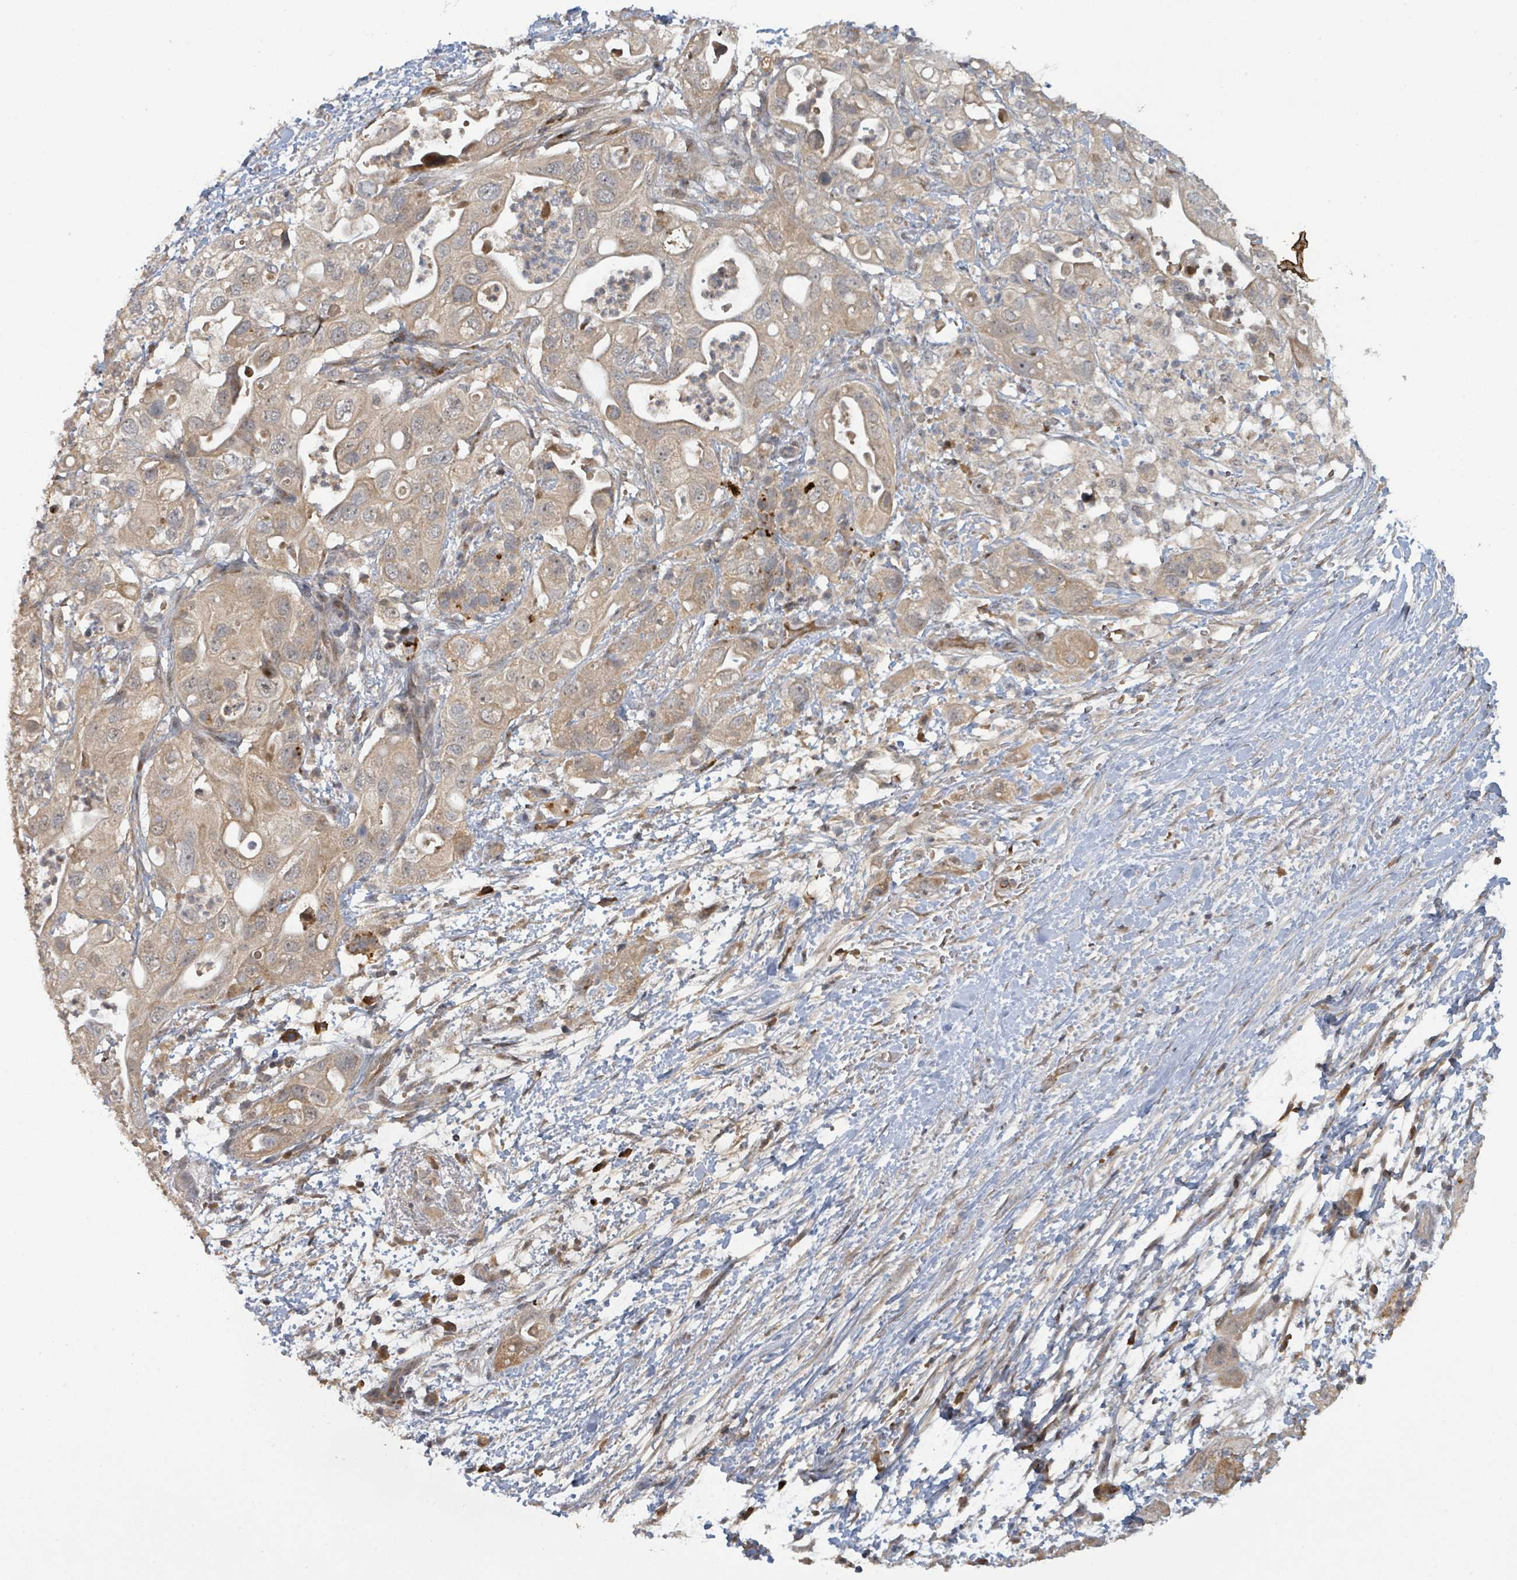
{"staining": {"intensity": "moderate", "quantity": ">75%", "location": "cytoplasmic/membranous"}, "tissue": "pancreatic cancer", "cell_type": "Tumor cells", "image_type": "cancer", "snomed": [{"axis": "morphology", "description": "Adenocarcinoma, NOS"}, {"axis": "topography", "description": "Pancreas"}], "caption": "A micrograph of human pancreatic adenocarcinoma stained for a protein displays moderate cytoplasmic/membranous brown staining in tumor cells.", "gene": "ITGA11", "patient": {"sex": "female", "age": 72}}